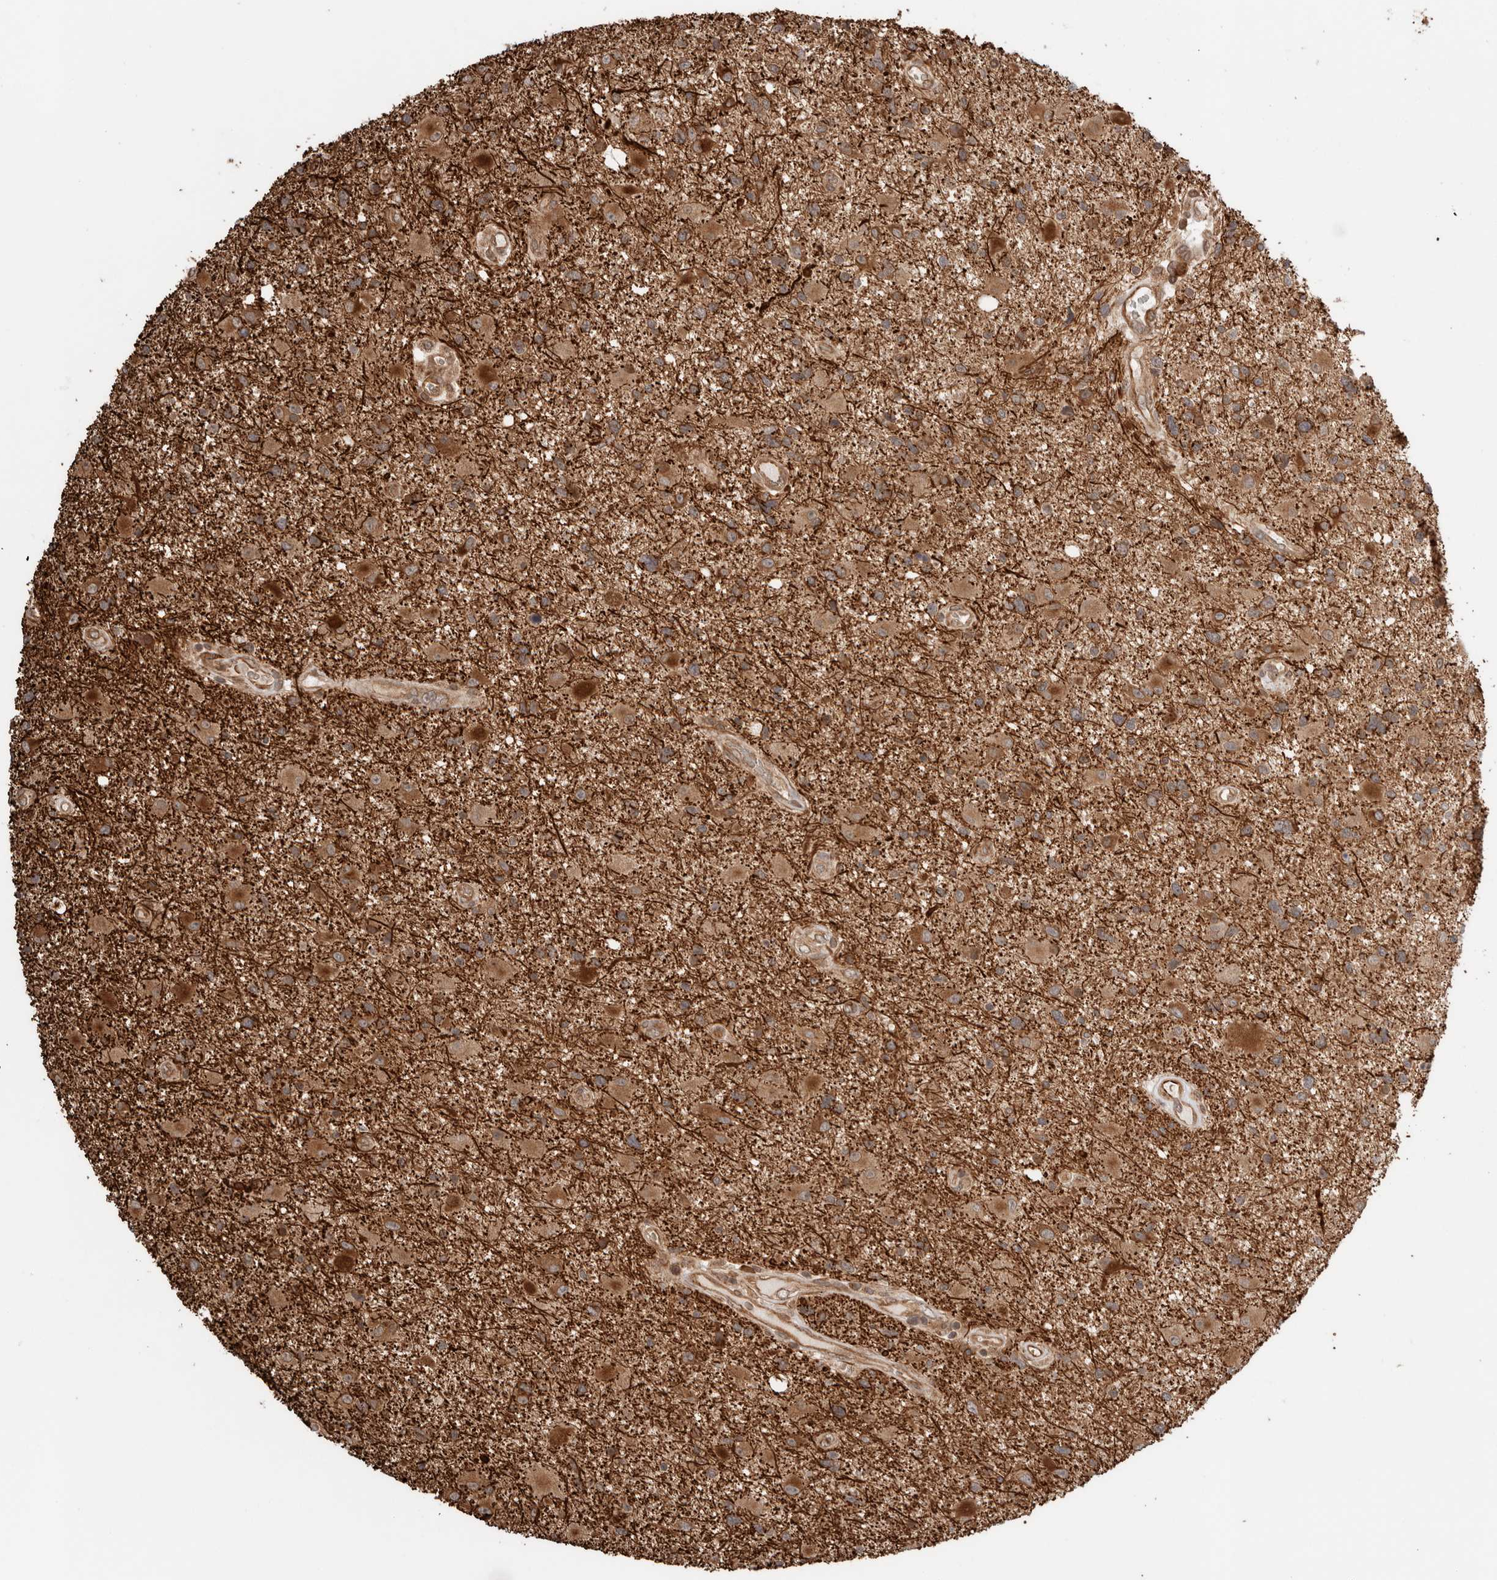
{"staining": {"intensity": "strong", "quantity": ">75%", "location": "cytoplasmic/membranous"}, "tissue": "glioma", "cell_type": "Tumor cells", "image_type": "cancer", "snomed": [{"axis": "morphology", "description": "Glioma, malignant, High grade"}, {"axis": "topography", "description": "Brain"}], "caption": "Malignant high-grade glioma was stained to show a protein in brown. There is high levels of strong cytoplasmic/membranous staining in approximately >75% of tumor cells.", "gene": "ZNF649", "patient": {"sex": "male", "age": 33}}